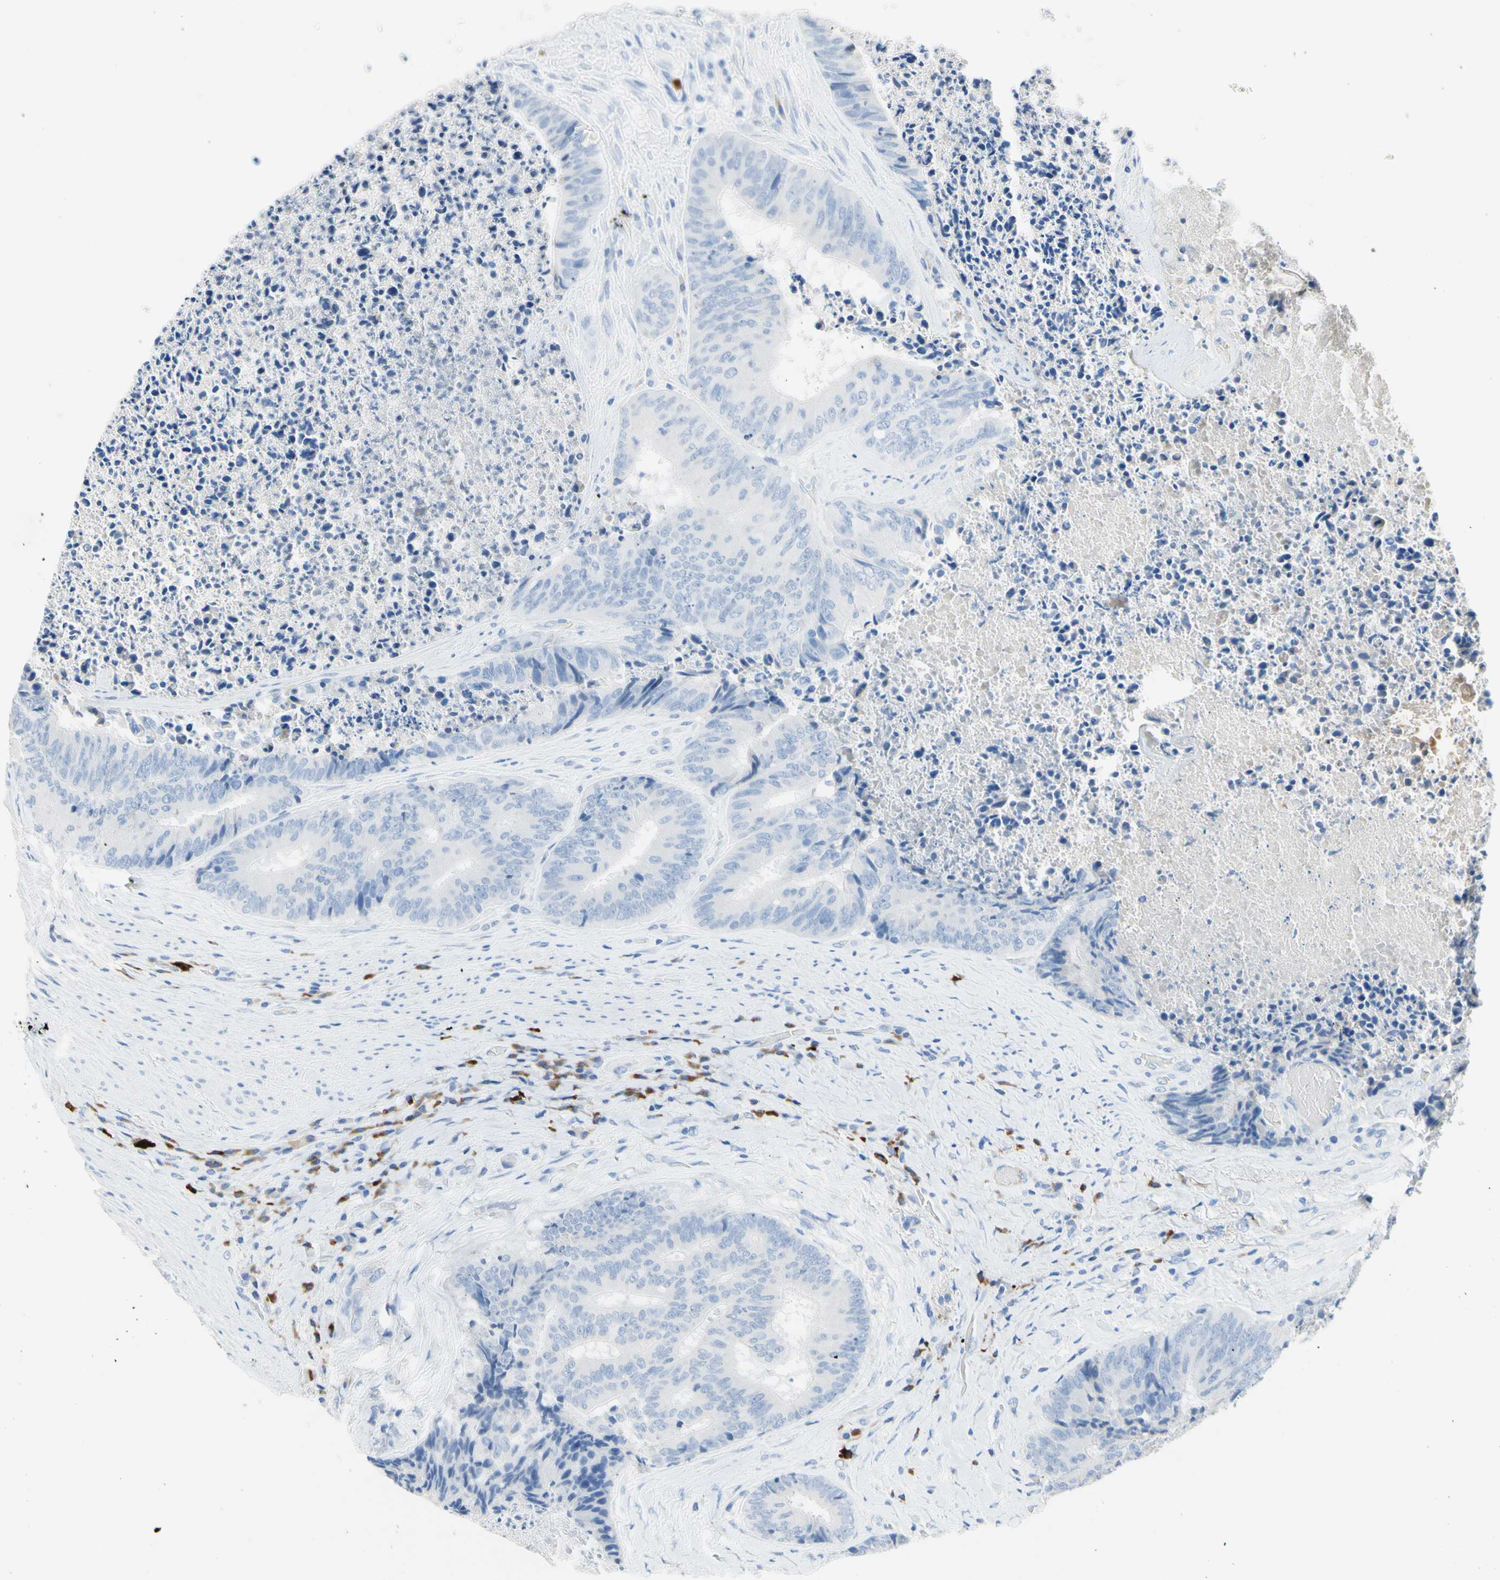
{"staining": {"intensity": "negative", "quantity": "none", "location": "none"}, "tissue": "colorectal cancer", "cell_type": "Tumor cells", "image_type": "cancer", "snomed": [{"axis": "morphology", "description": "Adenocarcinoma, NOS"}, {"axis": "topography", "description": "Rectum"}], "caption": "Immunohistochemistry of human colorectal cancer demonstrates no positivity in tumor cells. (DAB (3,3'-diaminobenzidine) immunohistochemistry with hematoxylin counter stain).", "gene": "IL6ST", "patient": {"sex": "male", "age": 72}}